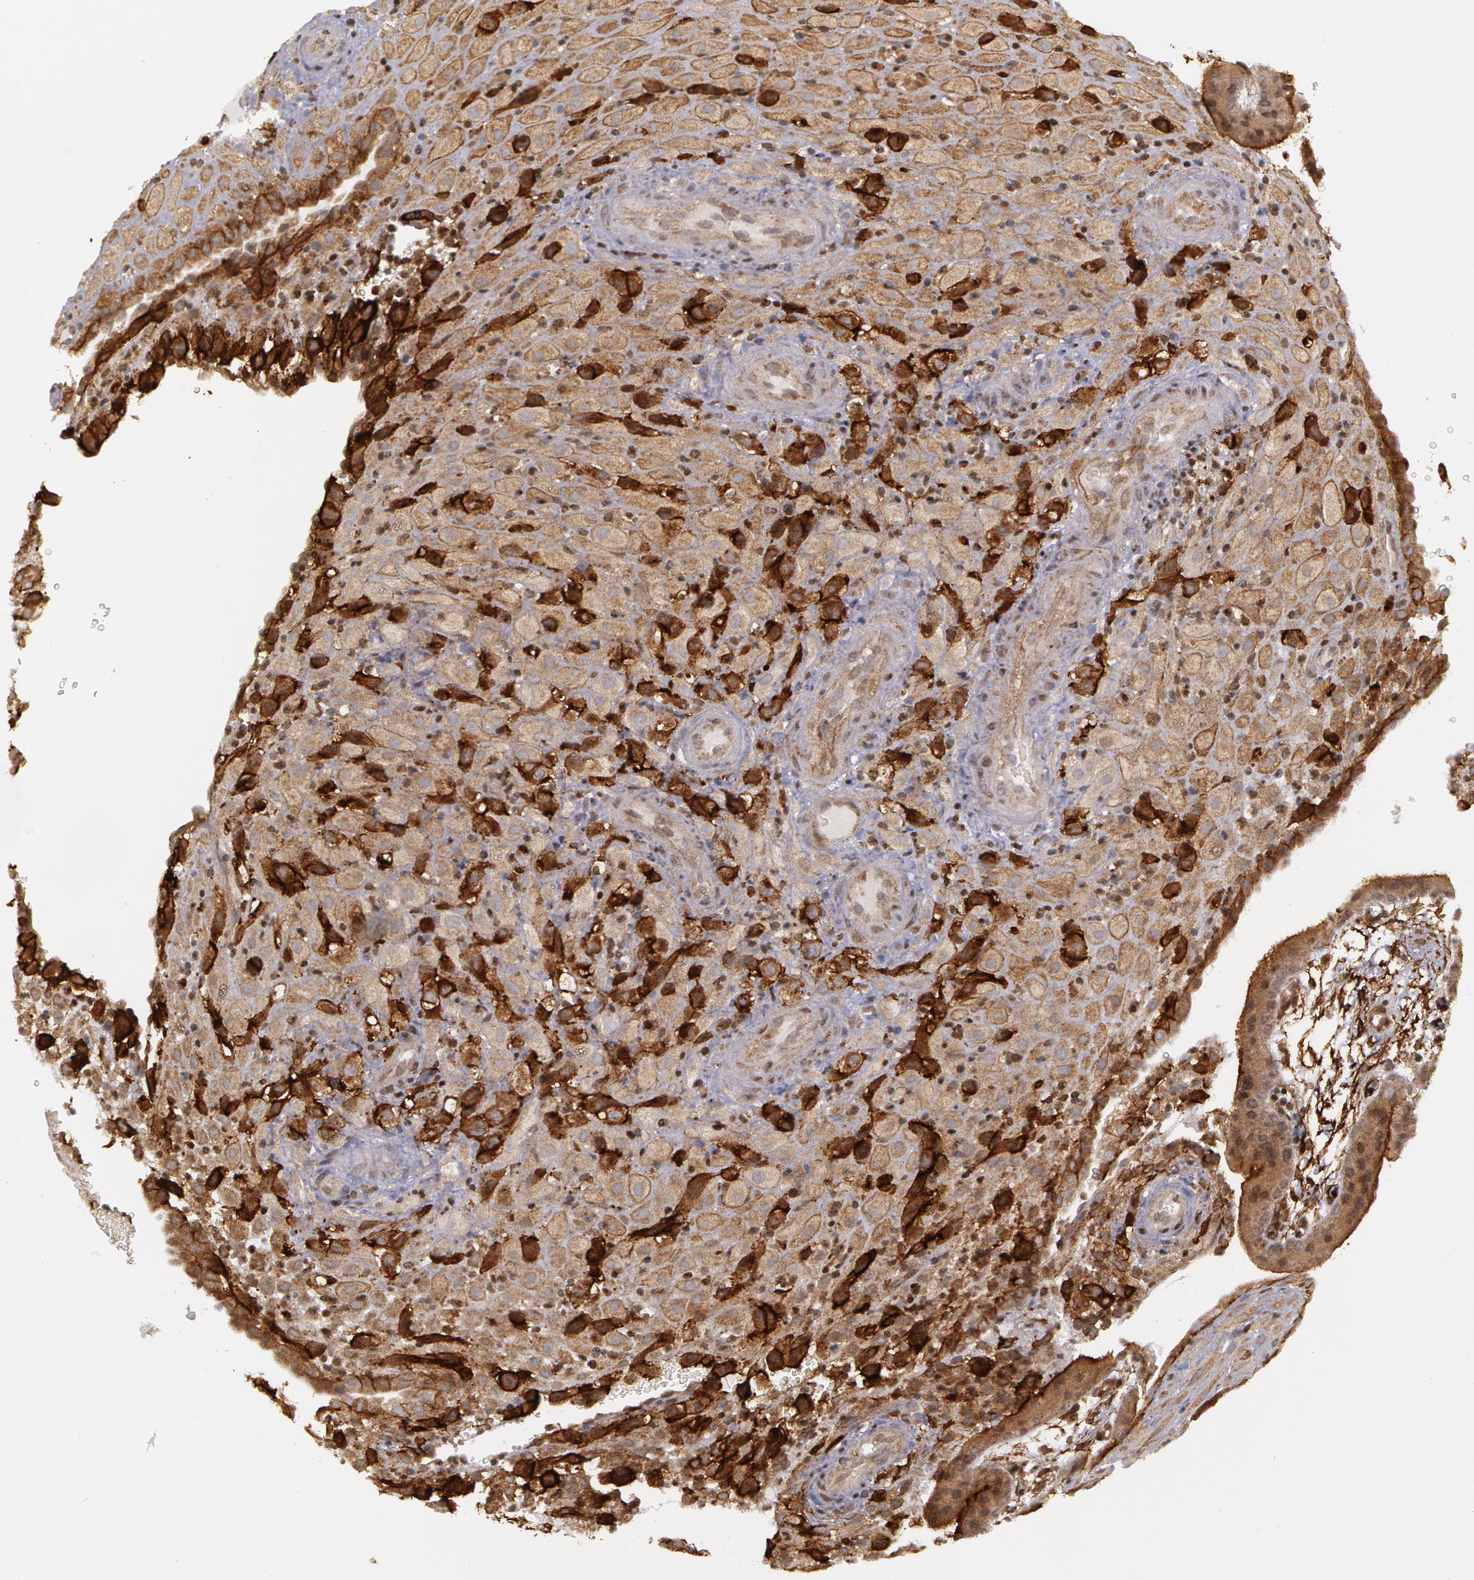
{"staining": {"intensity": "moderate", "quantity": ">75%", "location": "cytoplasmic/membranous"}, "tissue": "placenta", "cell_type": "Decidual cells", "image_type": "normal", "snomed": [{"axis": "morphology", "description": "Normal tissue, NOS"}, {"axis": "topography", "description": "Placenta"}], "caption": "Immunohistochemistry (IHC) photomicrograph of normal placenta: human placenta stained using IHC shows medium levels of moderate protein expression localized specifically in the cytoplasmic/membranous of decidual cells, appearing as a cytoplasmic/membranous brown color.", "gene": "ERBB2", "patient": {"sex": "female", "age": 19}}